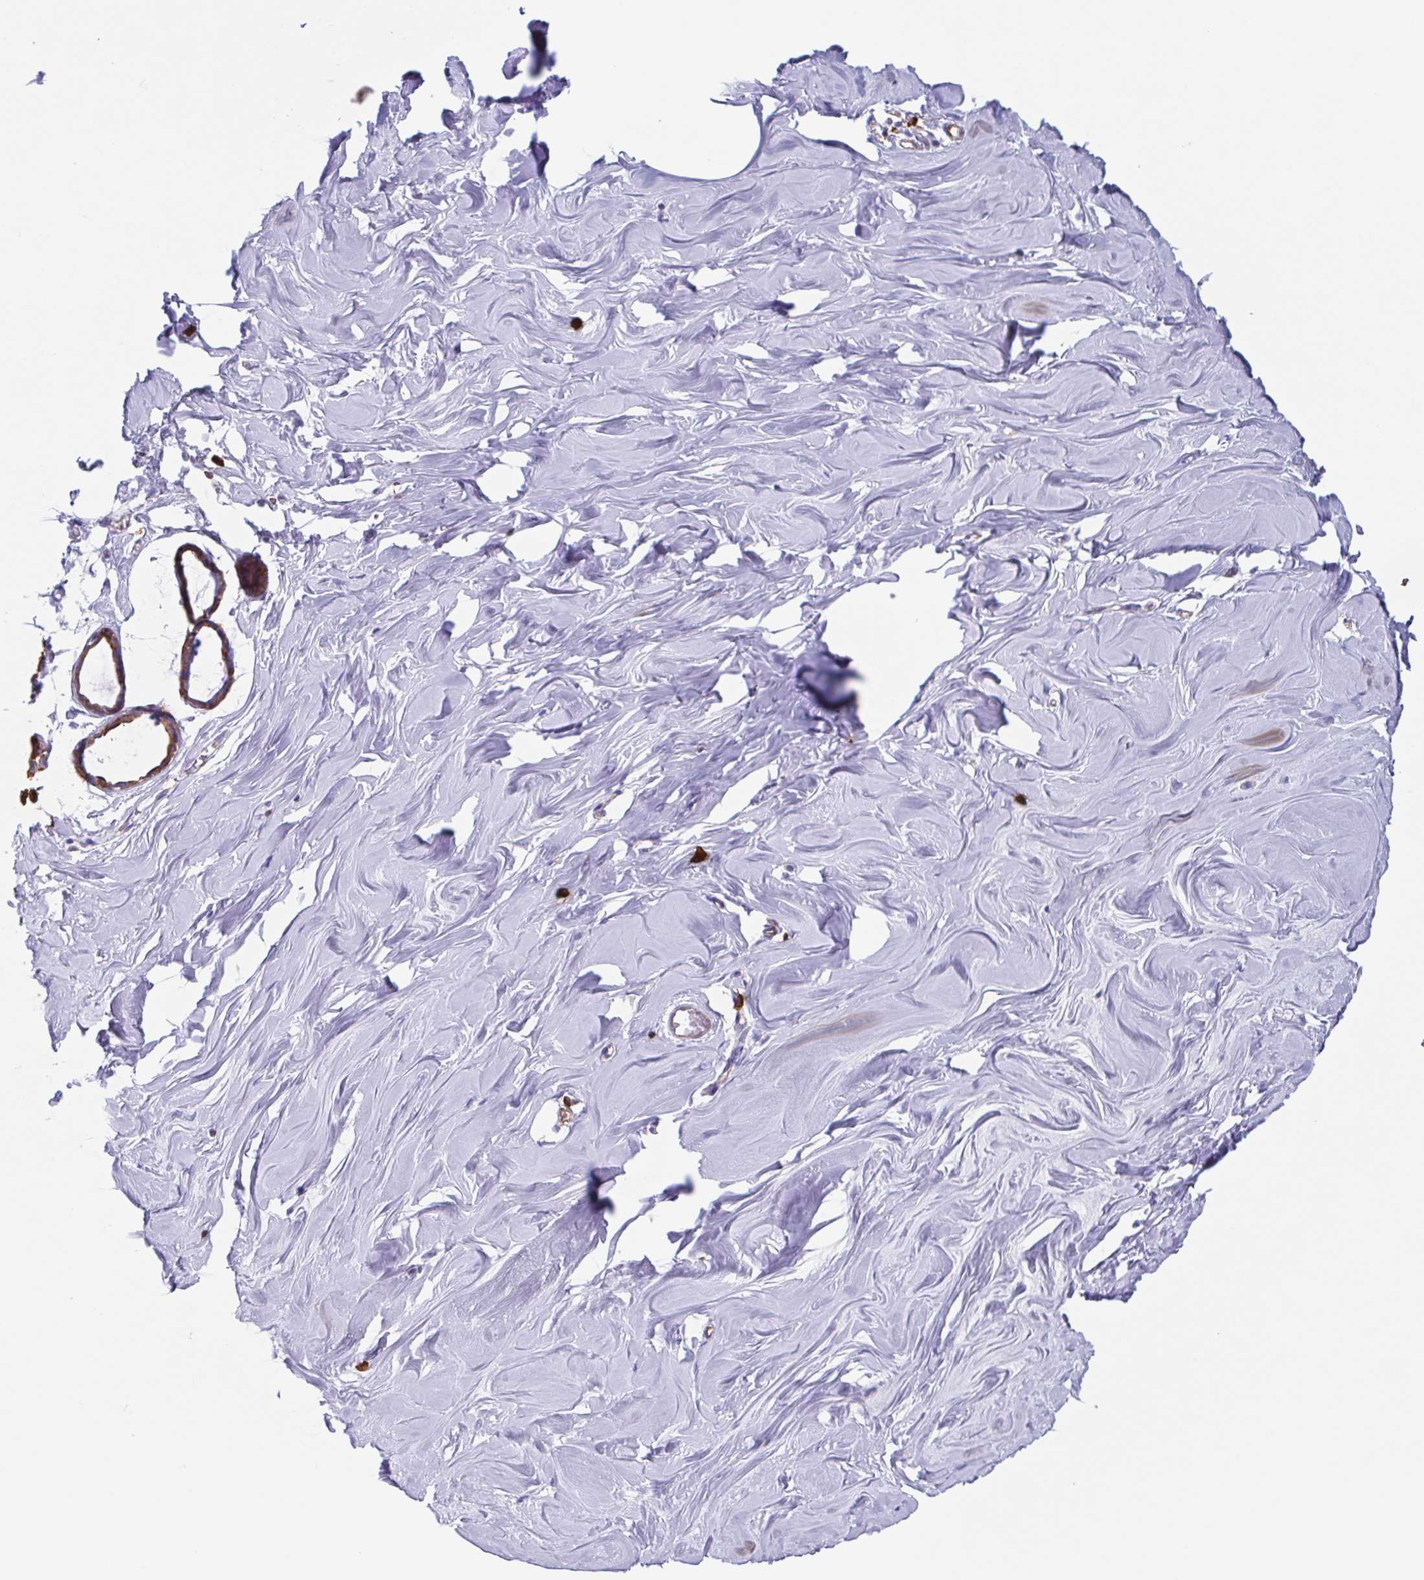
{"staining": {"intensity": "negative", "quantity": "none", "location": "none"}, "tissue": "breast", "cell_type": "Adipocytes", "image_type": "normal", "snomed": [{"axis": "morphology", "description": "Normal tissue, NOS"}, {"axis": "topography", "description": "Breast"}], "caption": "A high-resolution image shows immunohistochemistry staining of unremarkable breast, which reveals no significant staining in adipocytes. The staining is performed using DAB brown chromogen with nuclei counter-stained in using hematoxylin.", "gene": "TPD52", "patient": {"sex": "female", "age": 27}}